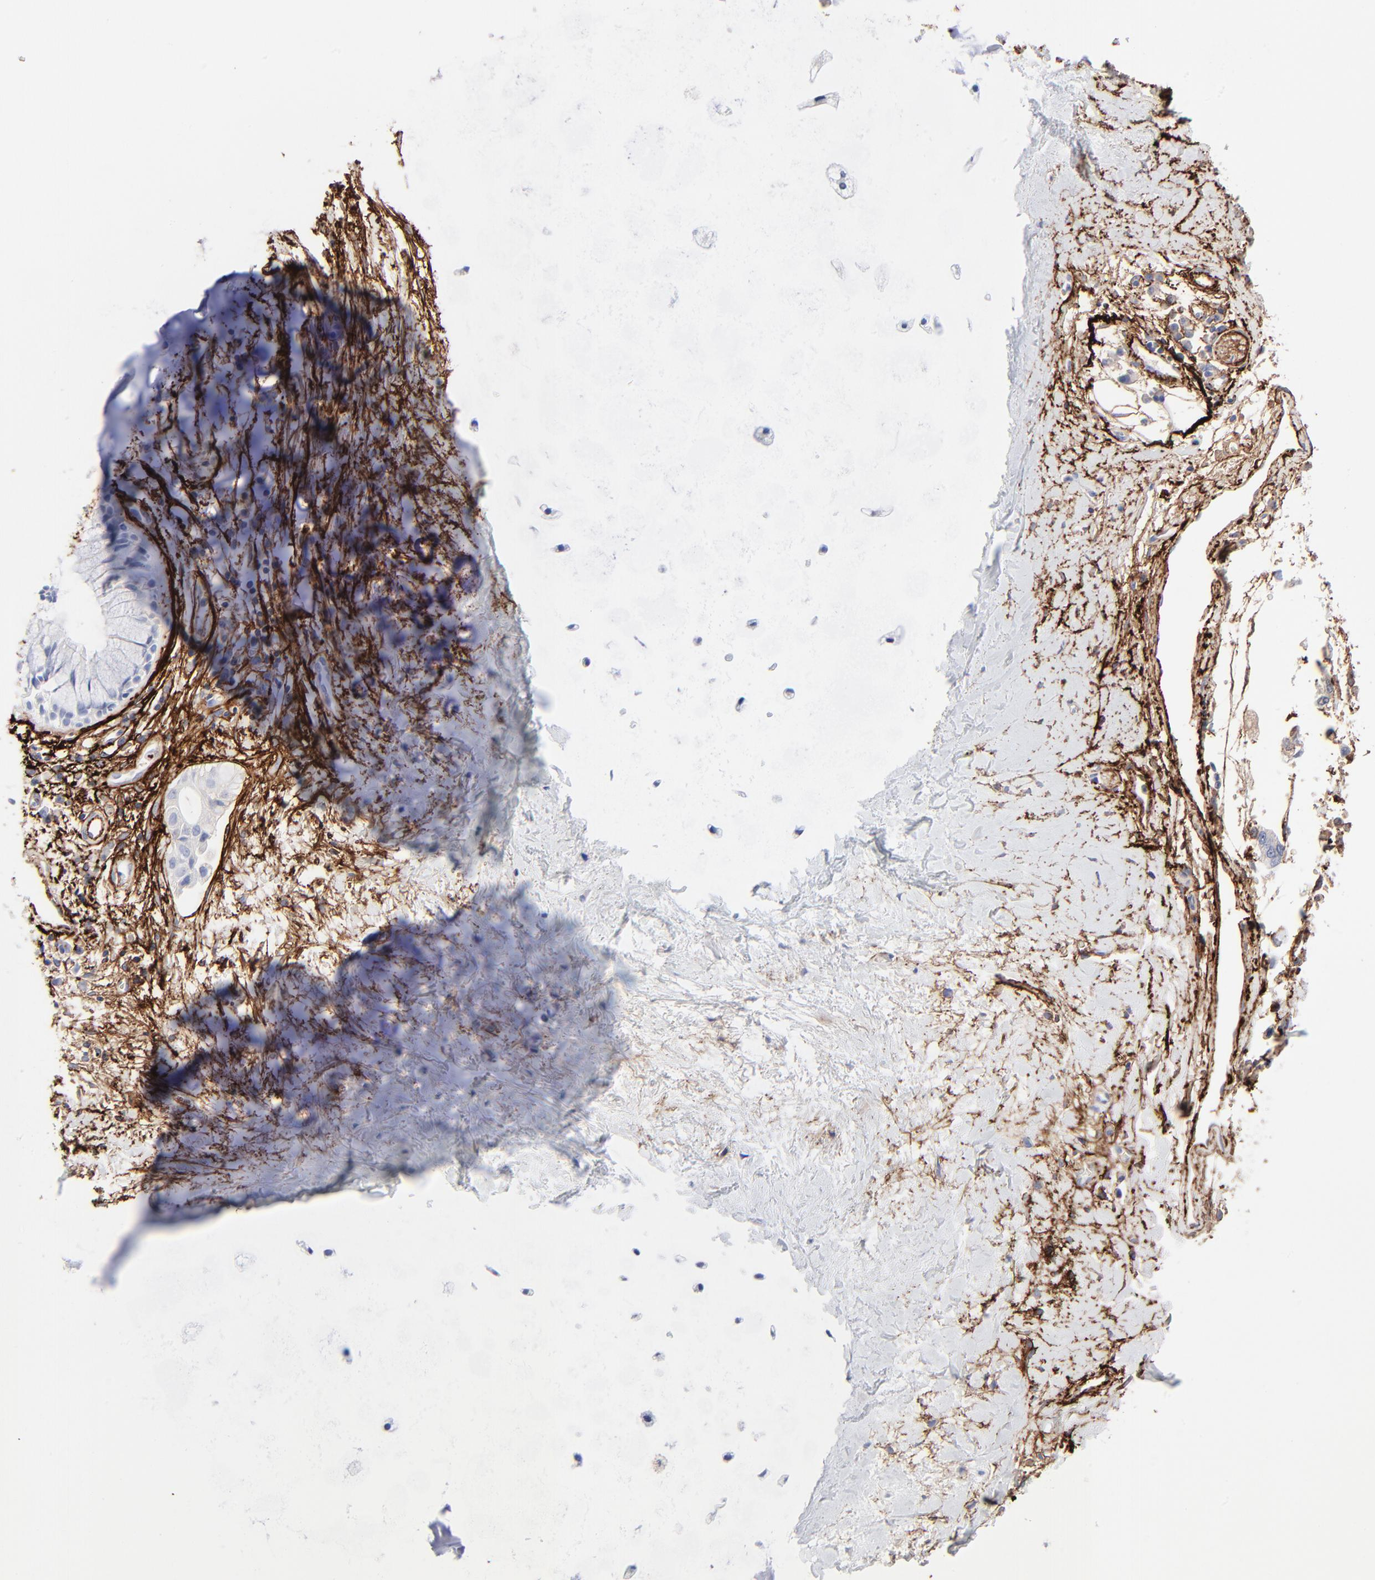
{"staining": {"intensity": "negative", "quantity": "none", "location": "none"}, "tissue": "adipose tissue", "cell_type": "Adipocytes", "image_type": "normal", "snomed": [{"axis": "morphology", "description": "Normal tissue, NOS"}, {"axis": "morphology", "description": "Adenocarcinoma, NOS"}, {"axis": "topography", "description": "Cartilage tissue"}, {"axis": "topography", "description": "Bronchus"}, {"axis": "topography", "description": "Lung"}], "caption": "The immunohistochemistry histopathology image has no significant expression in adipocytes of adipose tissue. (Immunohistochemistry (ihc), brightfield microscopy, high magnification).", "gene": "FBLN2", "patient": {"sex": "female", "age": 67}}